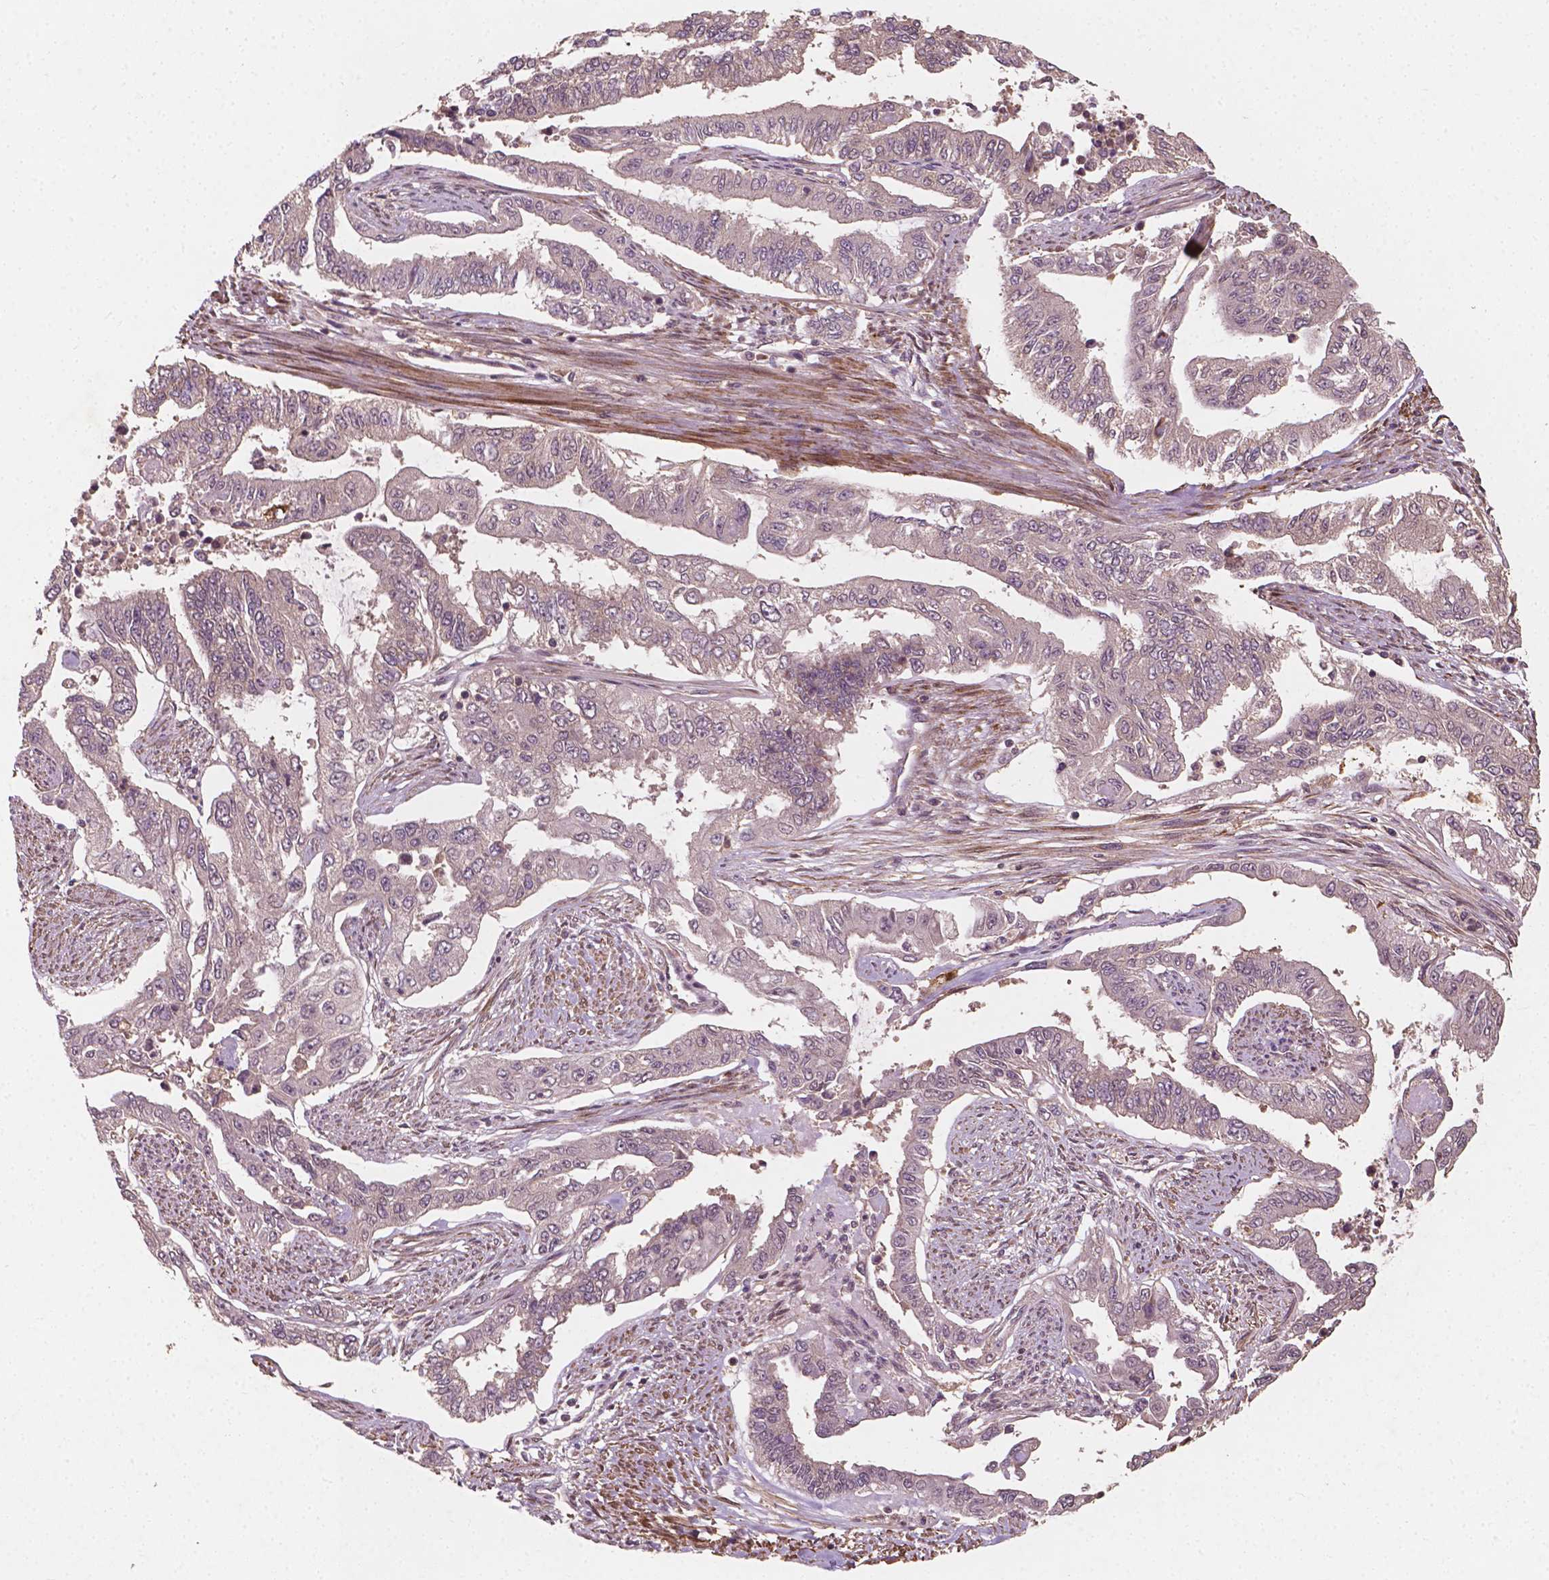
{"staining": {"intensity": "negative", "quantity": "none", "location": "none"}, "tissue": "endometrial cancer", "cell_type": "Tumor cells", "image_type": "cancer", "snomed": [{"axis": "morphology", "description": "Adenocarcinoma, NOS"}, {"axis": "topography", "description": "Uterus"}], "caption": "Tumor cells show no significant protein positivity in endometrial cancer (adenocarcinoma). The staining was performed using DAB (3,3'-diaminobenzidine) to visualize the protein expression in brown, while the nuclei were stained in blue with hematoxylin (Magnification: 20x).", "gene": "CYFIP2", "patient": {"sex": "female", "age": 59}}